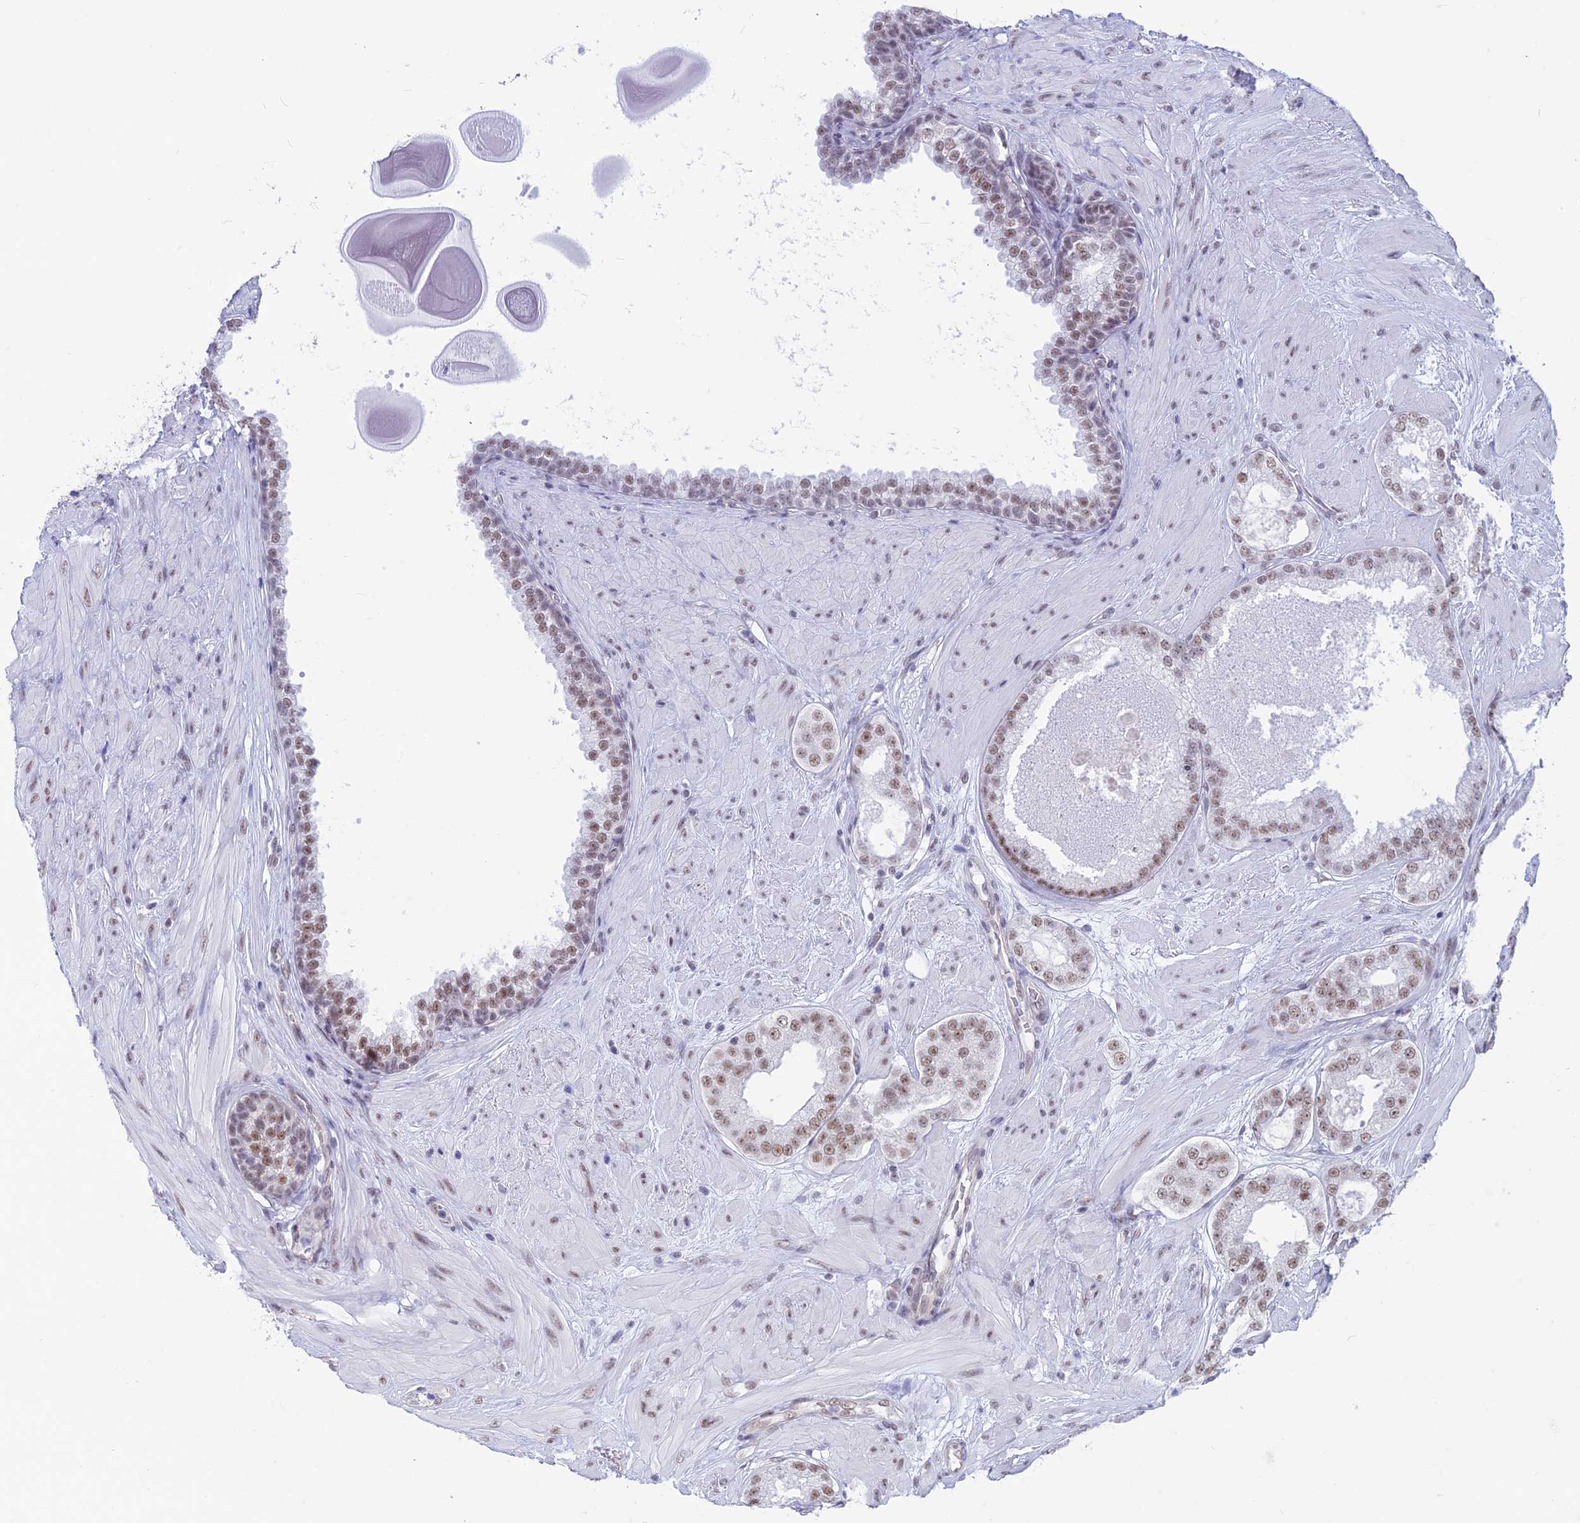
{"staining": {"intensity": "moderate", "quantity": ">75%", "location": "nuclear"}, "tissue": "prostate cancer", "cell_type": "Tumor cells", "image_type": "cancer", "snomed": [{"axis": "morphology", "description": "Adenocarcinoma, High grade"}, {"axis": "topography", "description": "Prostate"}], "caption": "IHC photomicrograph of neoplastic tissue: prostate cancer stained using immunohistochemistry demonstrates medium levels of moderate protein expression localized specifically in the nuclear of tumor cells, appearing as a nuclear brown color.", "gene": "SRSF5", "patient": {"sex": "male", "age": 65}}